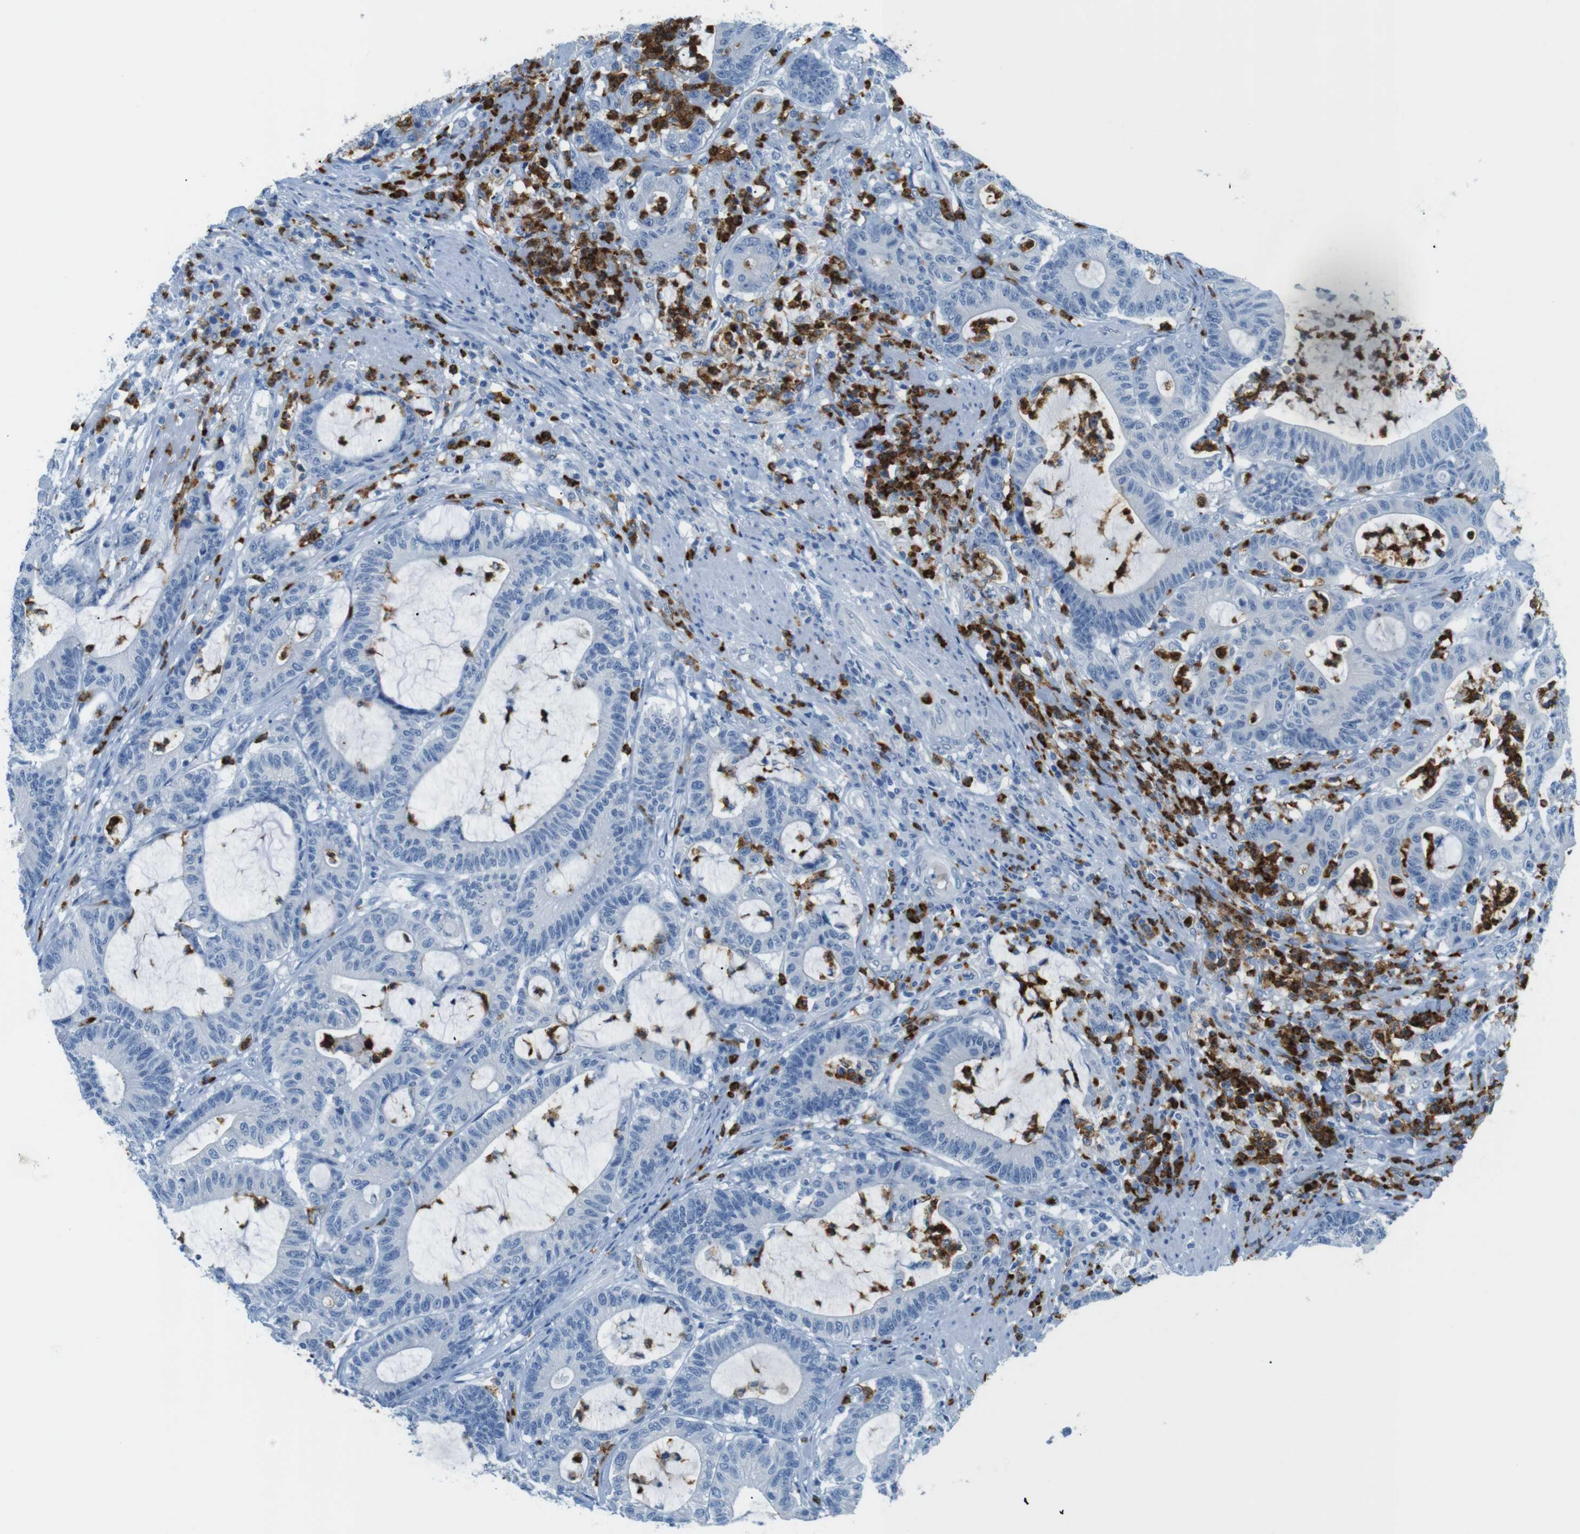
{"staining": {"intensity": "negative", "quantity": "none", "location": "none"}, "tissue": "colorectal cancer", "cell_type": "Tumor cells", "image_type": "cancer", "snomed": [{"axis": "morphology", "description": "Adenocarcinoma, NOS"}, {"axis": "topography", "description": "Colon"}], "caption": "Micrograph shows no protein staining in tumor cells of colorectal adenocarcinoma tissue.", "gene": "MCEMP1", "patient": {"sex": "female", "age": 84}}